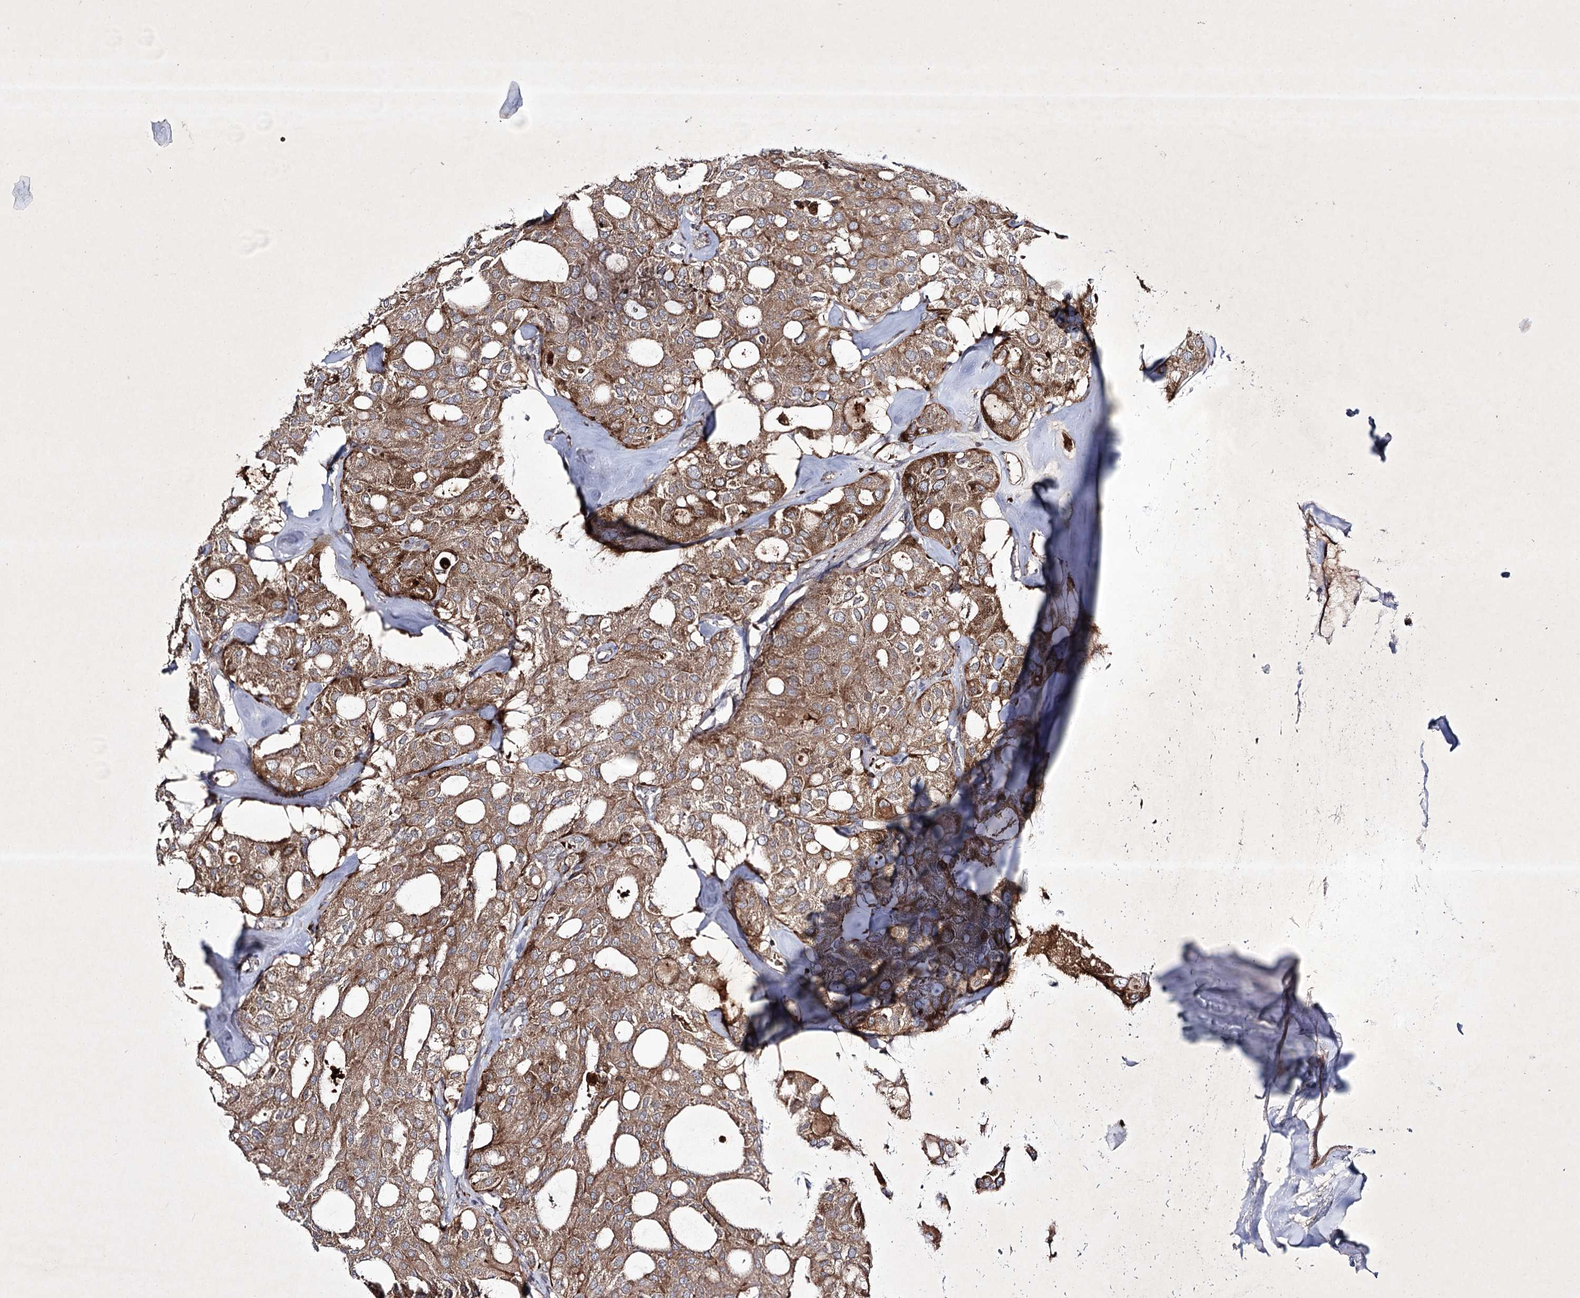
{"staining": {"intensity": "moderate", "quantity": ">75%", "location": "cytoplasmic/membranous"}, "tissue": "thyroid cancer", "cell_type": "Tumor cells", "image_type": "cancer", "snomed": [{"axis": "morphology", "description": "Follicular adenoma carcinoma, NOS"}, {"axis": "topography", "description": "Thyroid gland"}], "caption": "Immunohistochemistry (IHC) (DAB) staining of thyroid cancer (follicular adenoma carcinoma) displays moderate cytoplasmic/membranous protein positivity in approximately >75% of tumor cells.", "gene": "ALG9", "patient": {"sex": "male", "age": 75}}